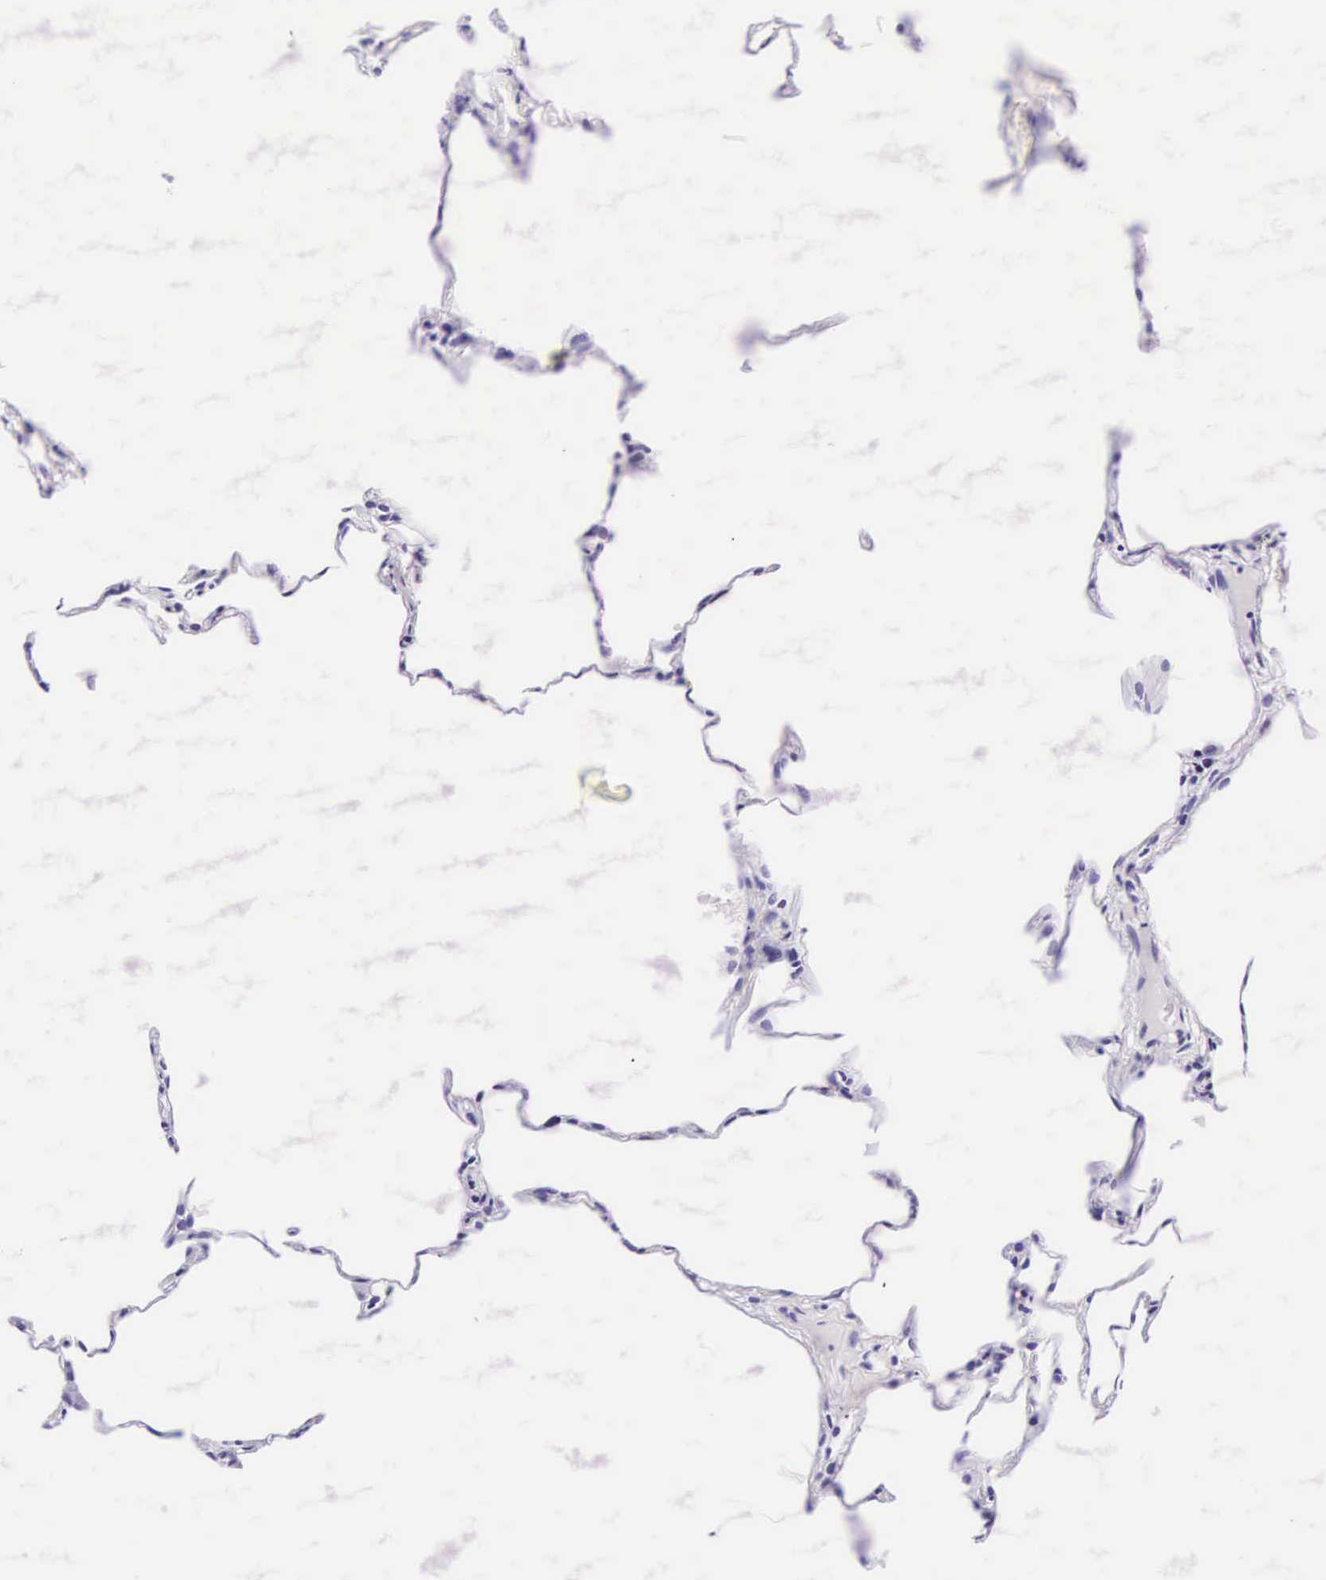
{"staining": {"intensity": "negative", "quantity": "none", "location": "none"}, "tissue": "lung", "cell_type": "Alveolar cells", "image_type": "normal", "snomed": [{"axis": "morphology", "description": "Normal tissue, NOS"}, {"axis": "topography", "description": "Lung"}], "caption": "A micrograph of lung stained for a protein reveals no brown staining in alveolar cells. The staining is performed using DAB brown chromogen with nuclei counter-stained in using hematoxylin.", "gene": "CD1A", "patient": {"sex": "female", "age": 75}}